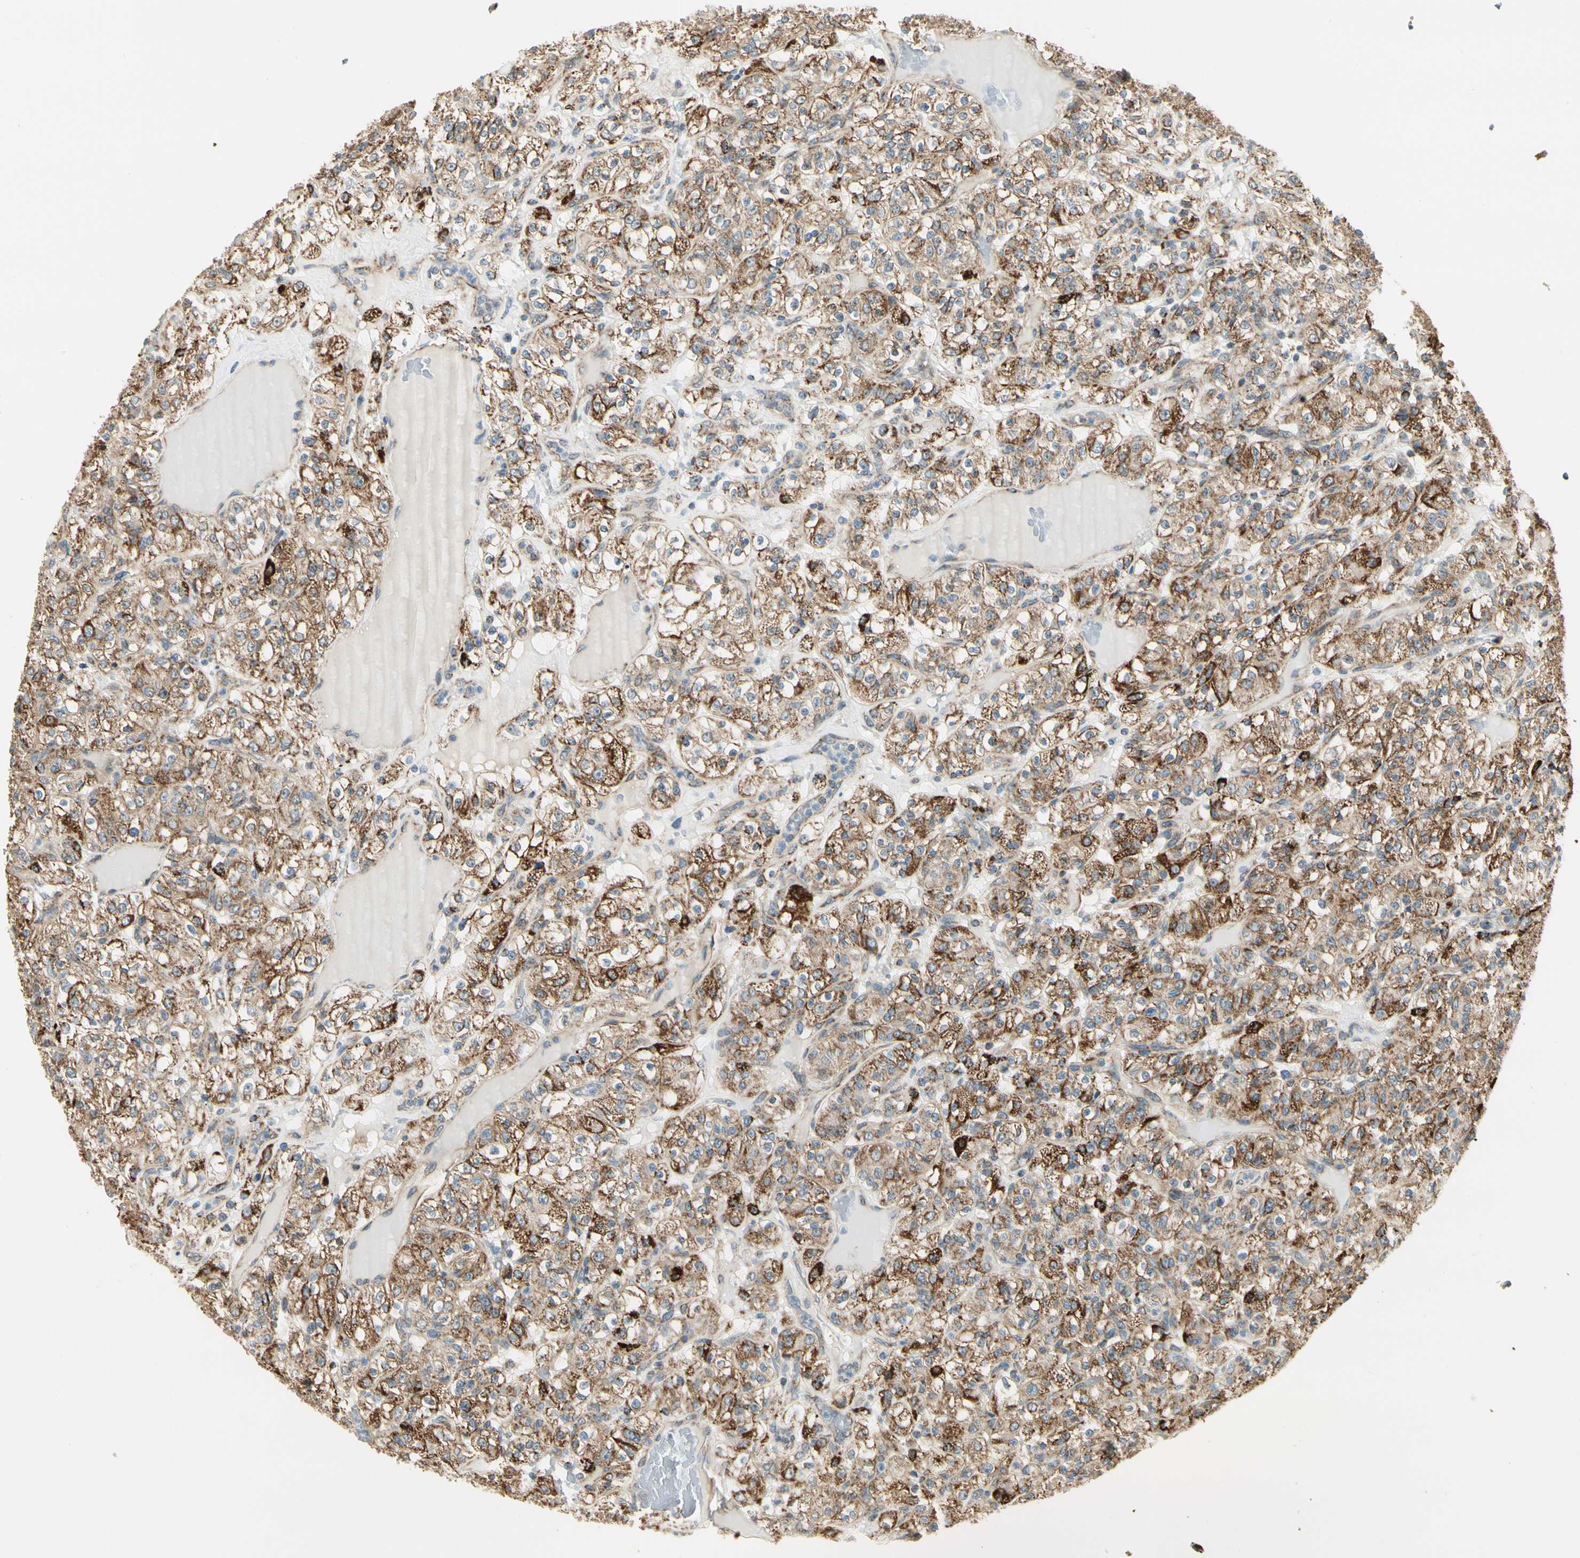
{"staining": {"intensity": "strong", "quantity": ">75%", "location": "cytoplasmic/membranous"}, "tissue": "renal cancer", "cell_type": "Tumor cells", "image_type": "cancer", "snomed": [{"axis": "morphology", "description": "Normal tissue, NOS"}, {"axis": "morphology", "description": "Adenocarcinoma, NOS"}, {"axis": "topography", "description": "Kidney"}], "caption": "This photomicrograph shows immunohistochemistry staining of human adenocarcinoma (renal), with high strong cytoplasmic/membranous expression in approximately >75% of tumor cells.", "gene": "EPHB3", "patient": {"sex": "female", "age": 72}}